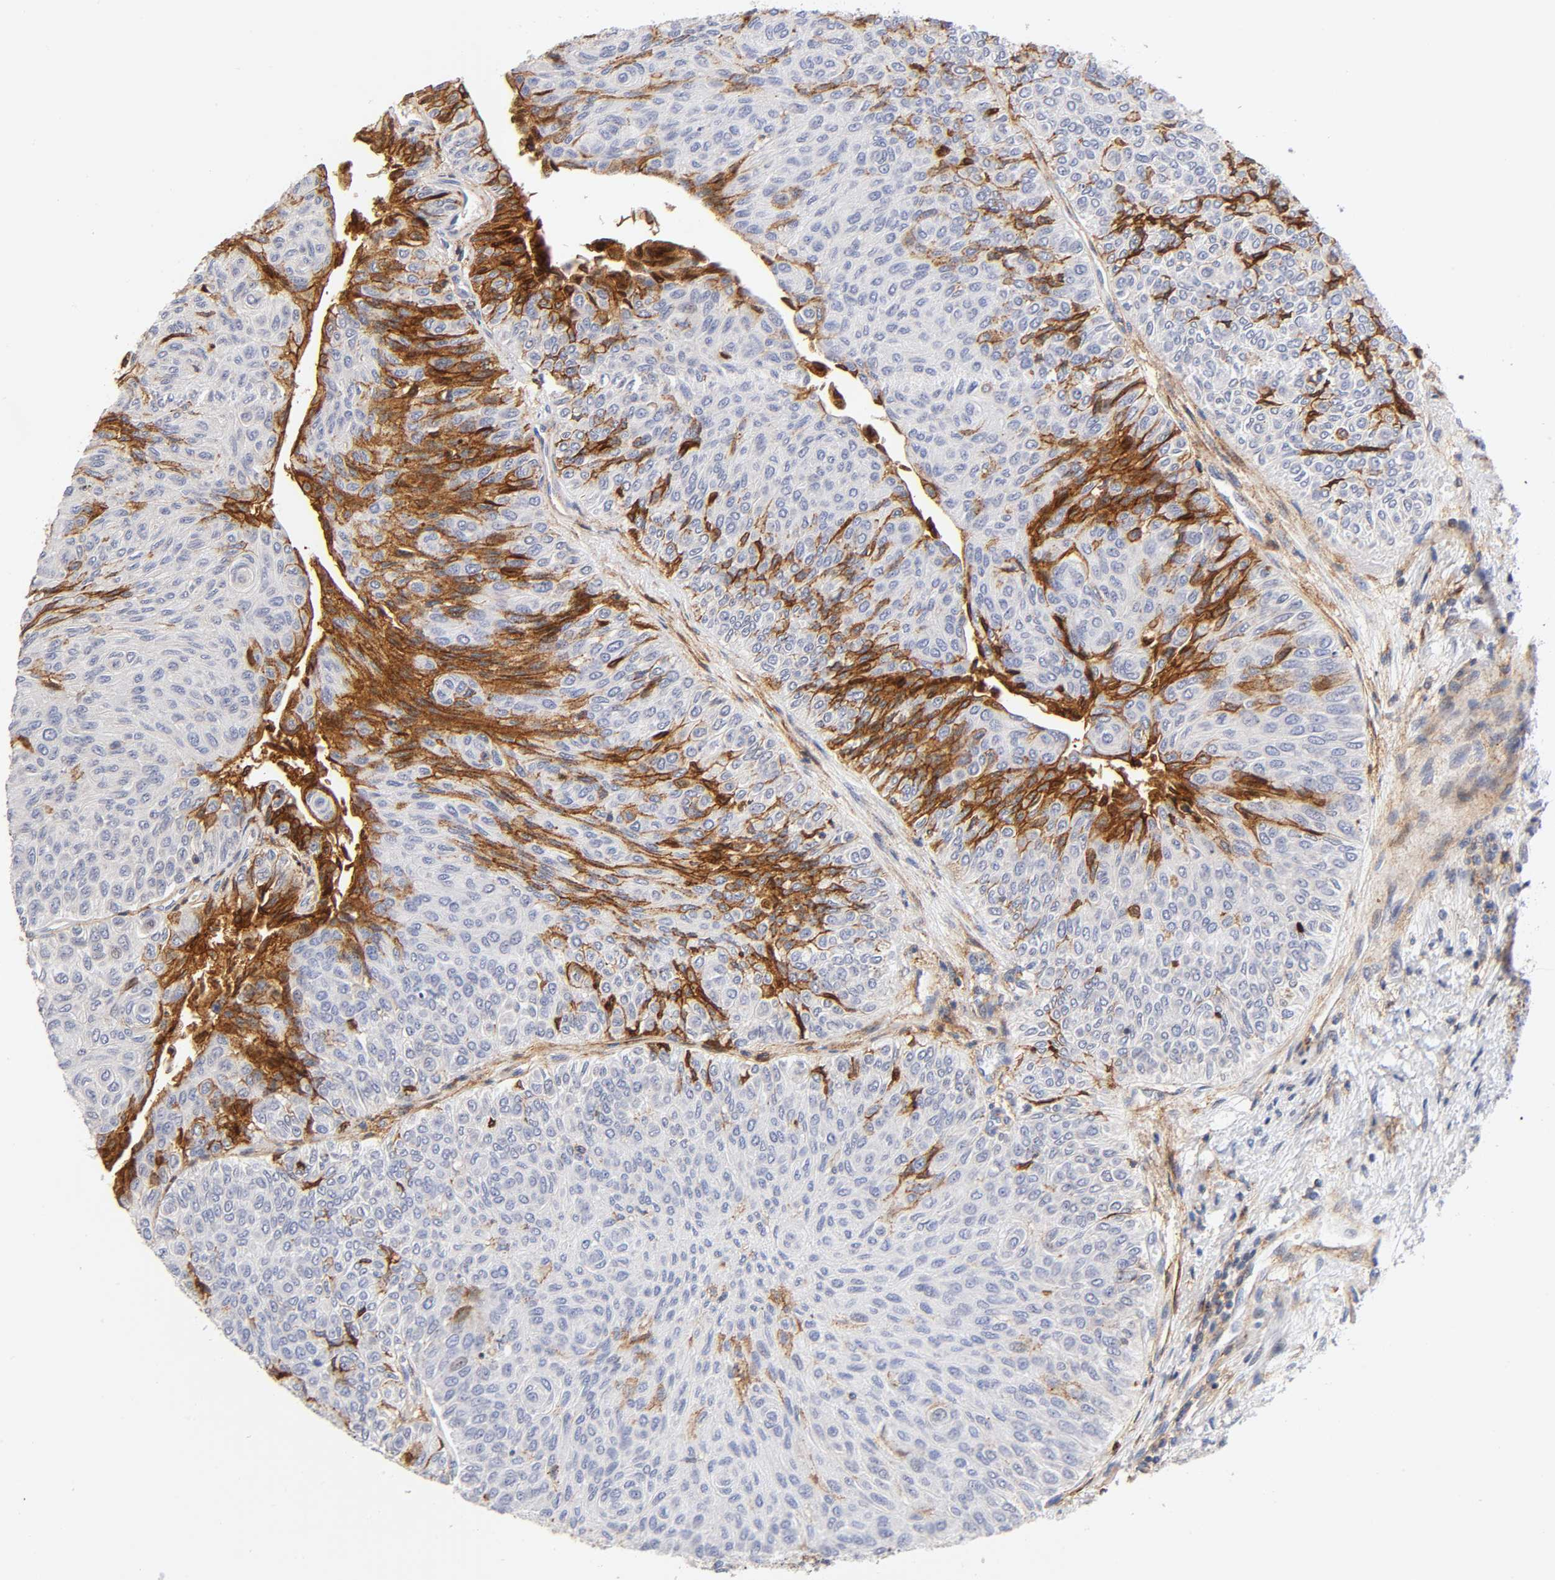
{"staining": {"intensity": "moderate", "quantity": "<25%", "location": "cytoplasmic/membranous,nuclear"}, "tissue": "urothelial cancer", "cell_type": "Tumor cells", "image_type": "cancer", "snomed": [{"axis": "morphology", "description": "Urothelial carcinoma, Low grade"}, {"axis": "topography", "description": "Urinary bladder"}], "caption": "Urothelial carcinoma (low-grade) stained for a protein shows moderate cytoplasmic/membranous and nuclear positivity in tumor cells.", "gene": "ANXA7", "patient": {"sex": "male", "age": 78}}